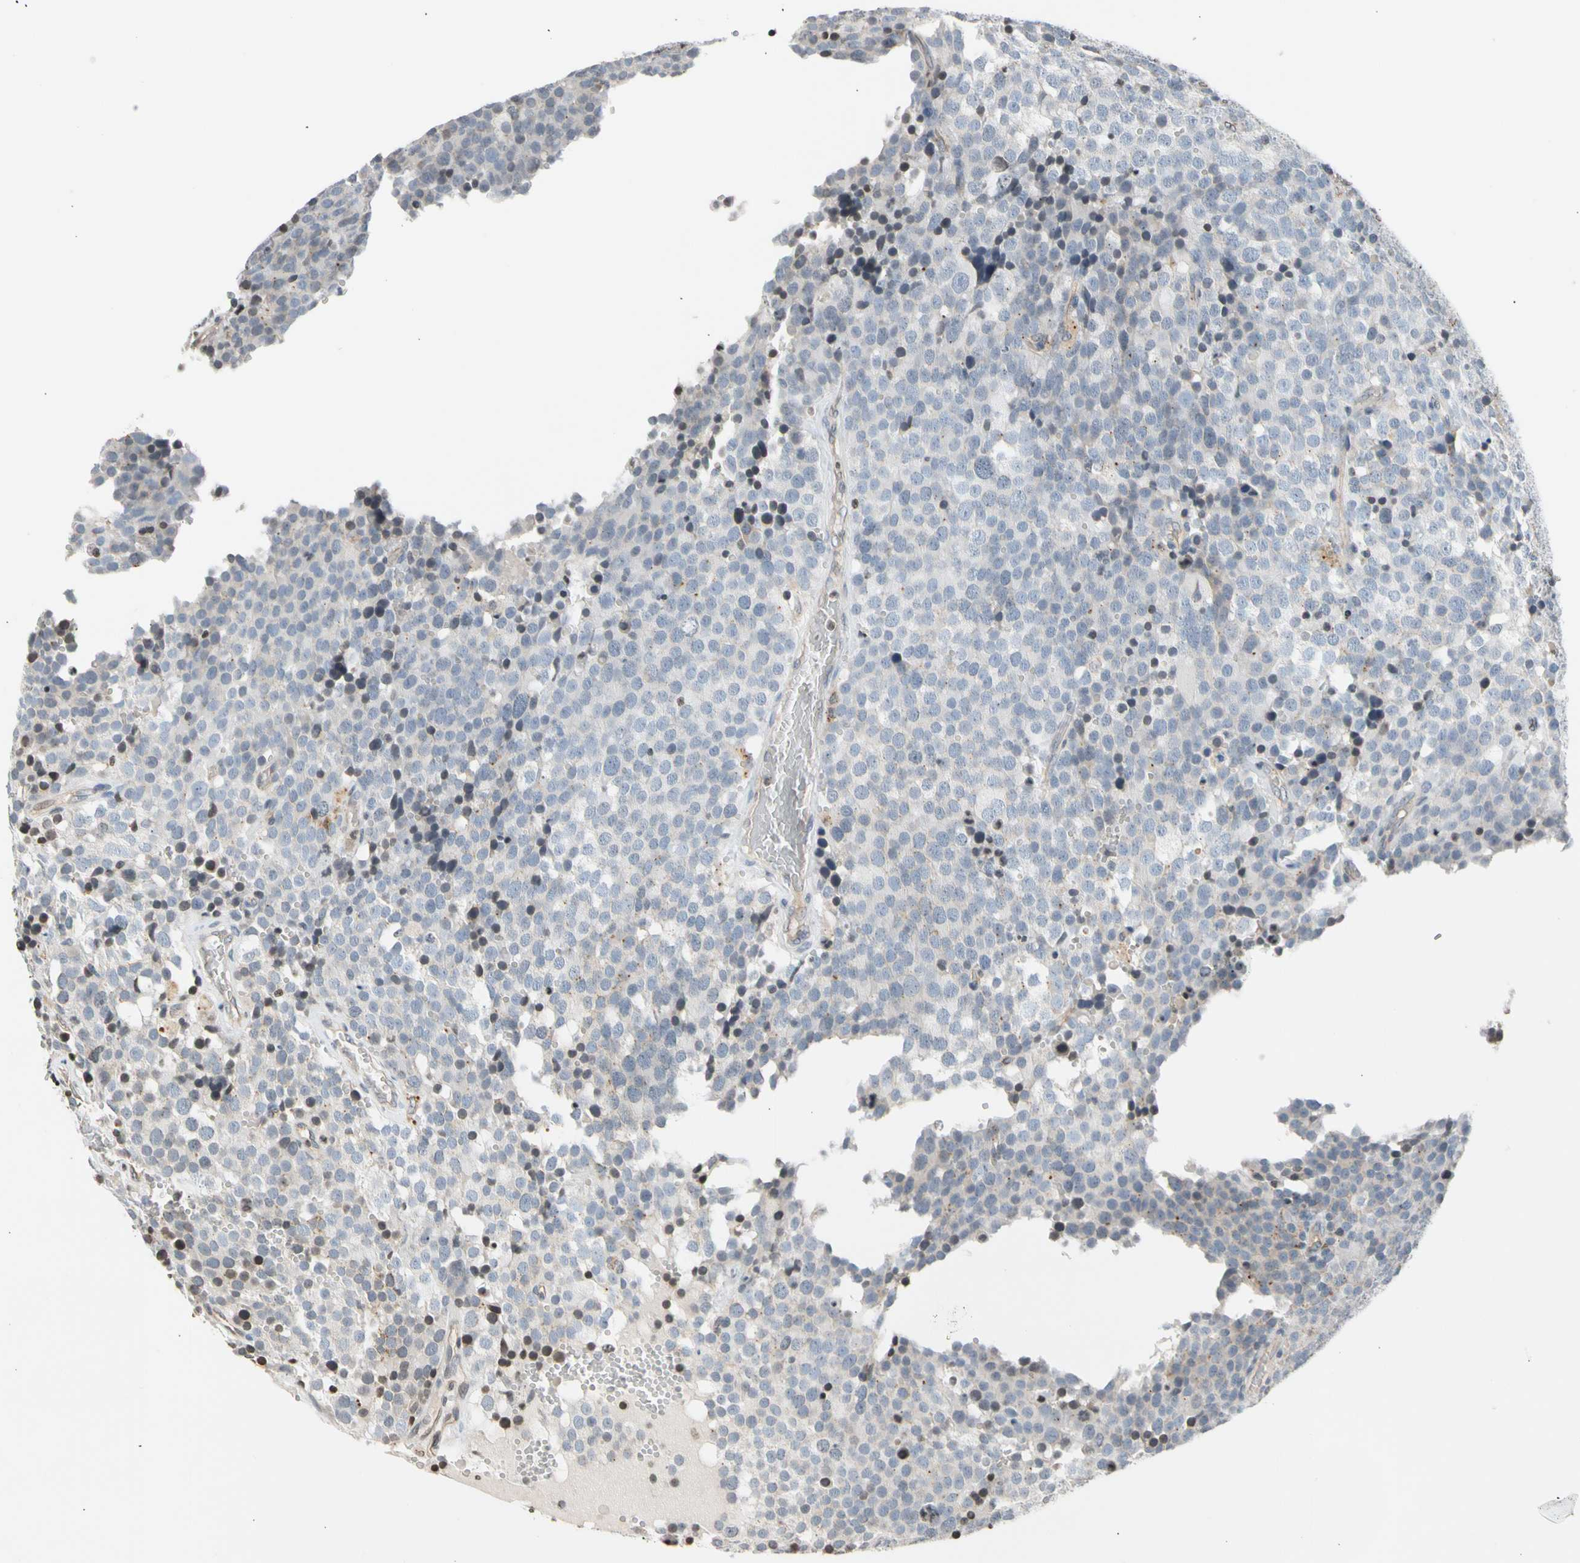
{"staining": {"intensity": "negative", "quantity": "none", "location": "none"}, "tissue": "testis cancer", "cell_type": "Tumor cells", "image_type": "cancer", "snomed": [{"axis": "morphology", "description": "Seminoma, NOS"}, {"axis": "topography", "description": "Testis"}], "caption": "Immunohistochemistry (IHC) of seminoma (testis) shows no staining in tumor cells. Brightfield microscopy of immunohistochemistry stained with DAB (3,3'-diaminobenzidine) (brown) and hematoxylin (blue), captured at high magnification.", "gene": "GPX4", "patient": {"sex": "male", "age": 71}}